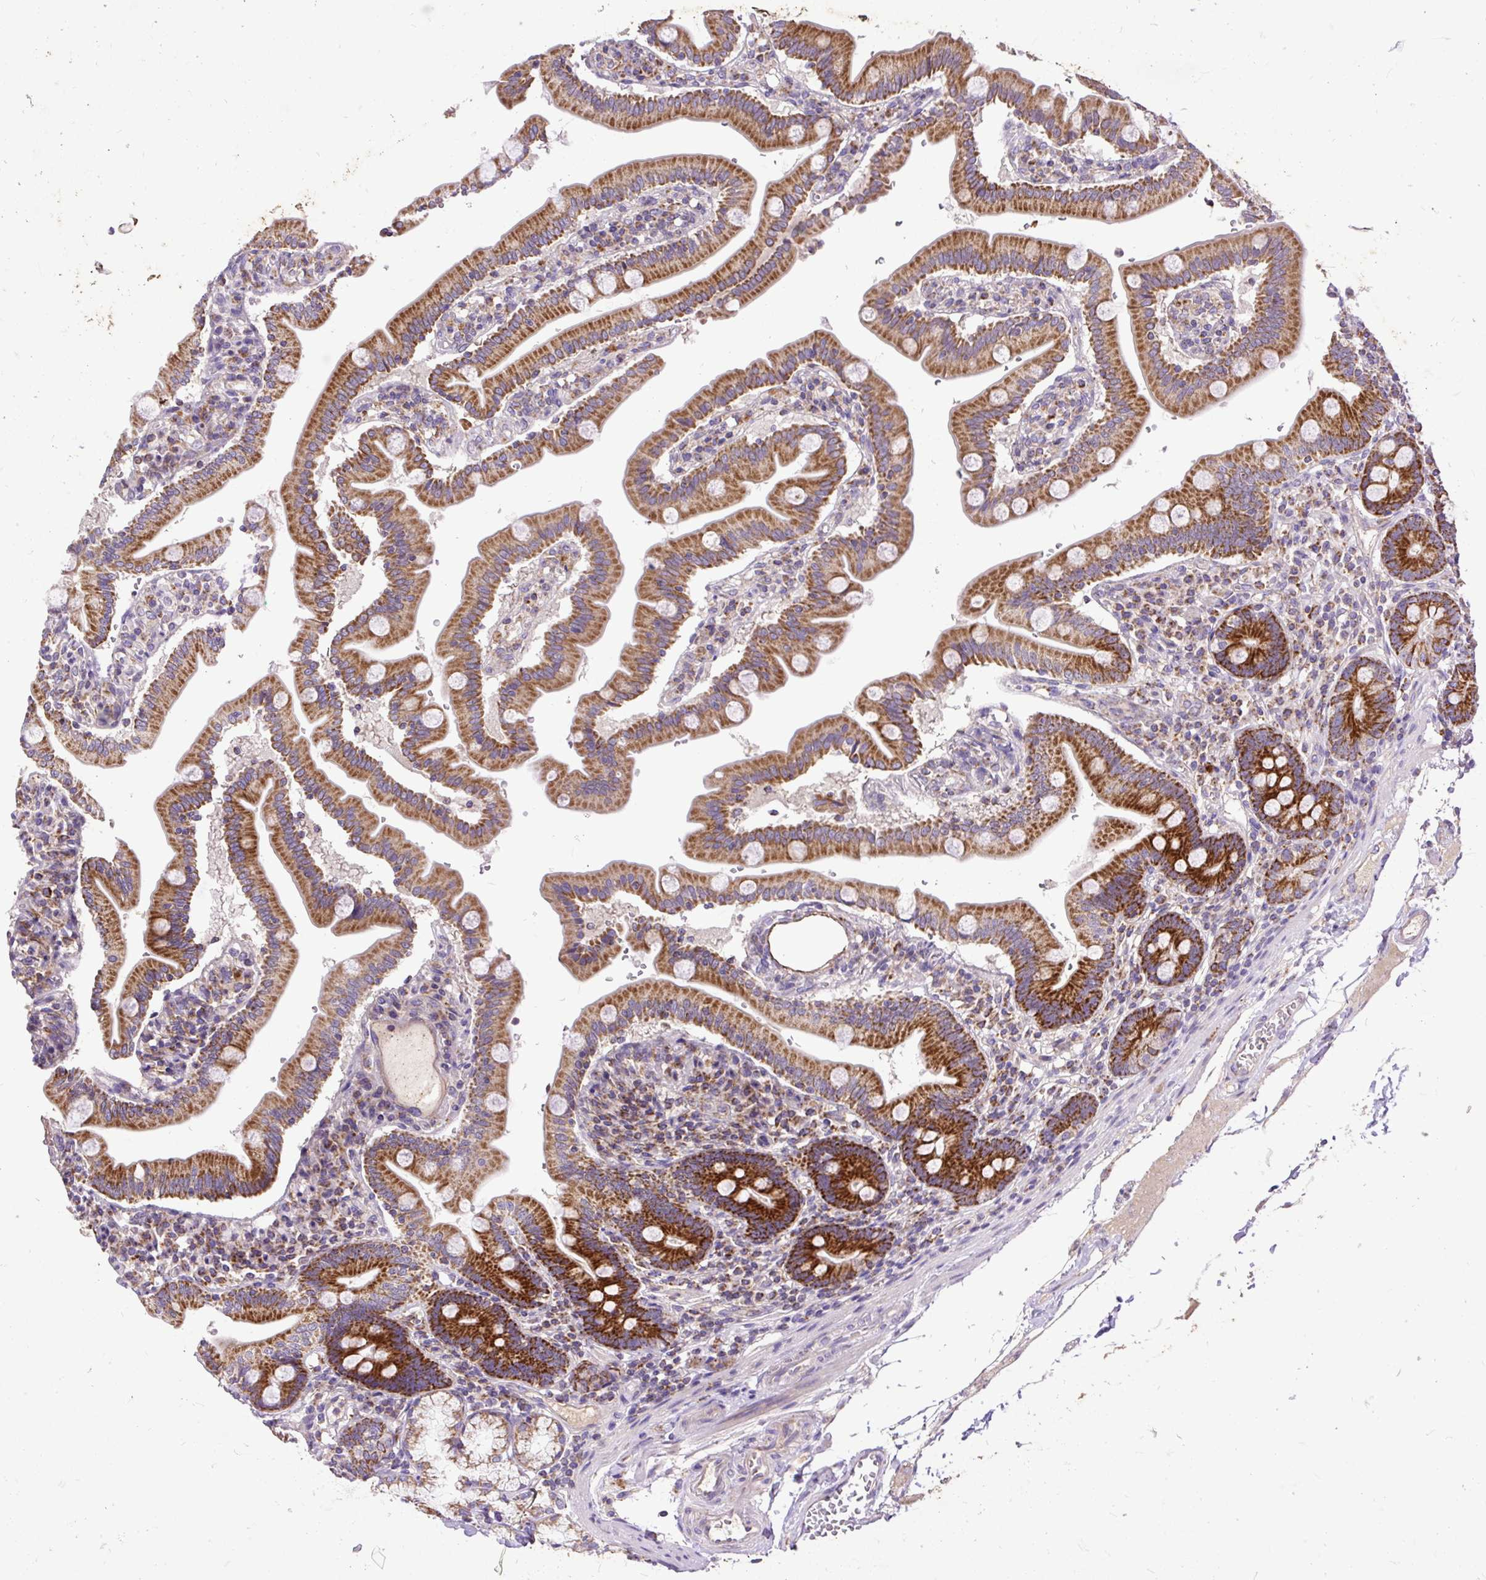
{"staining": {"intensity": "strong", "quantity": ">75%", "location": "cytoplasmic/membranous"}, "tissue": "duodenum", "cell_type": "Glandular cells", "image_type": "normal", "snomed": [{"axis": "morphology", "description": "Normal tissue, NOS"}, {"axis": "topography", "description": "Duodenum"}], "caption": "Protein analysis of unremarkable duodenum shows strong cytoplasmic/membranous positivity in approximately >75% of glandular cells.", "gene": "TOMM40", "patient": {"sex": "female", "age": 67}}